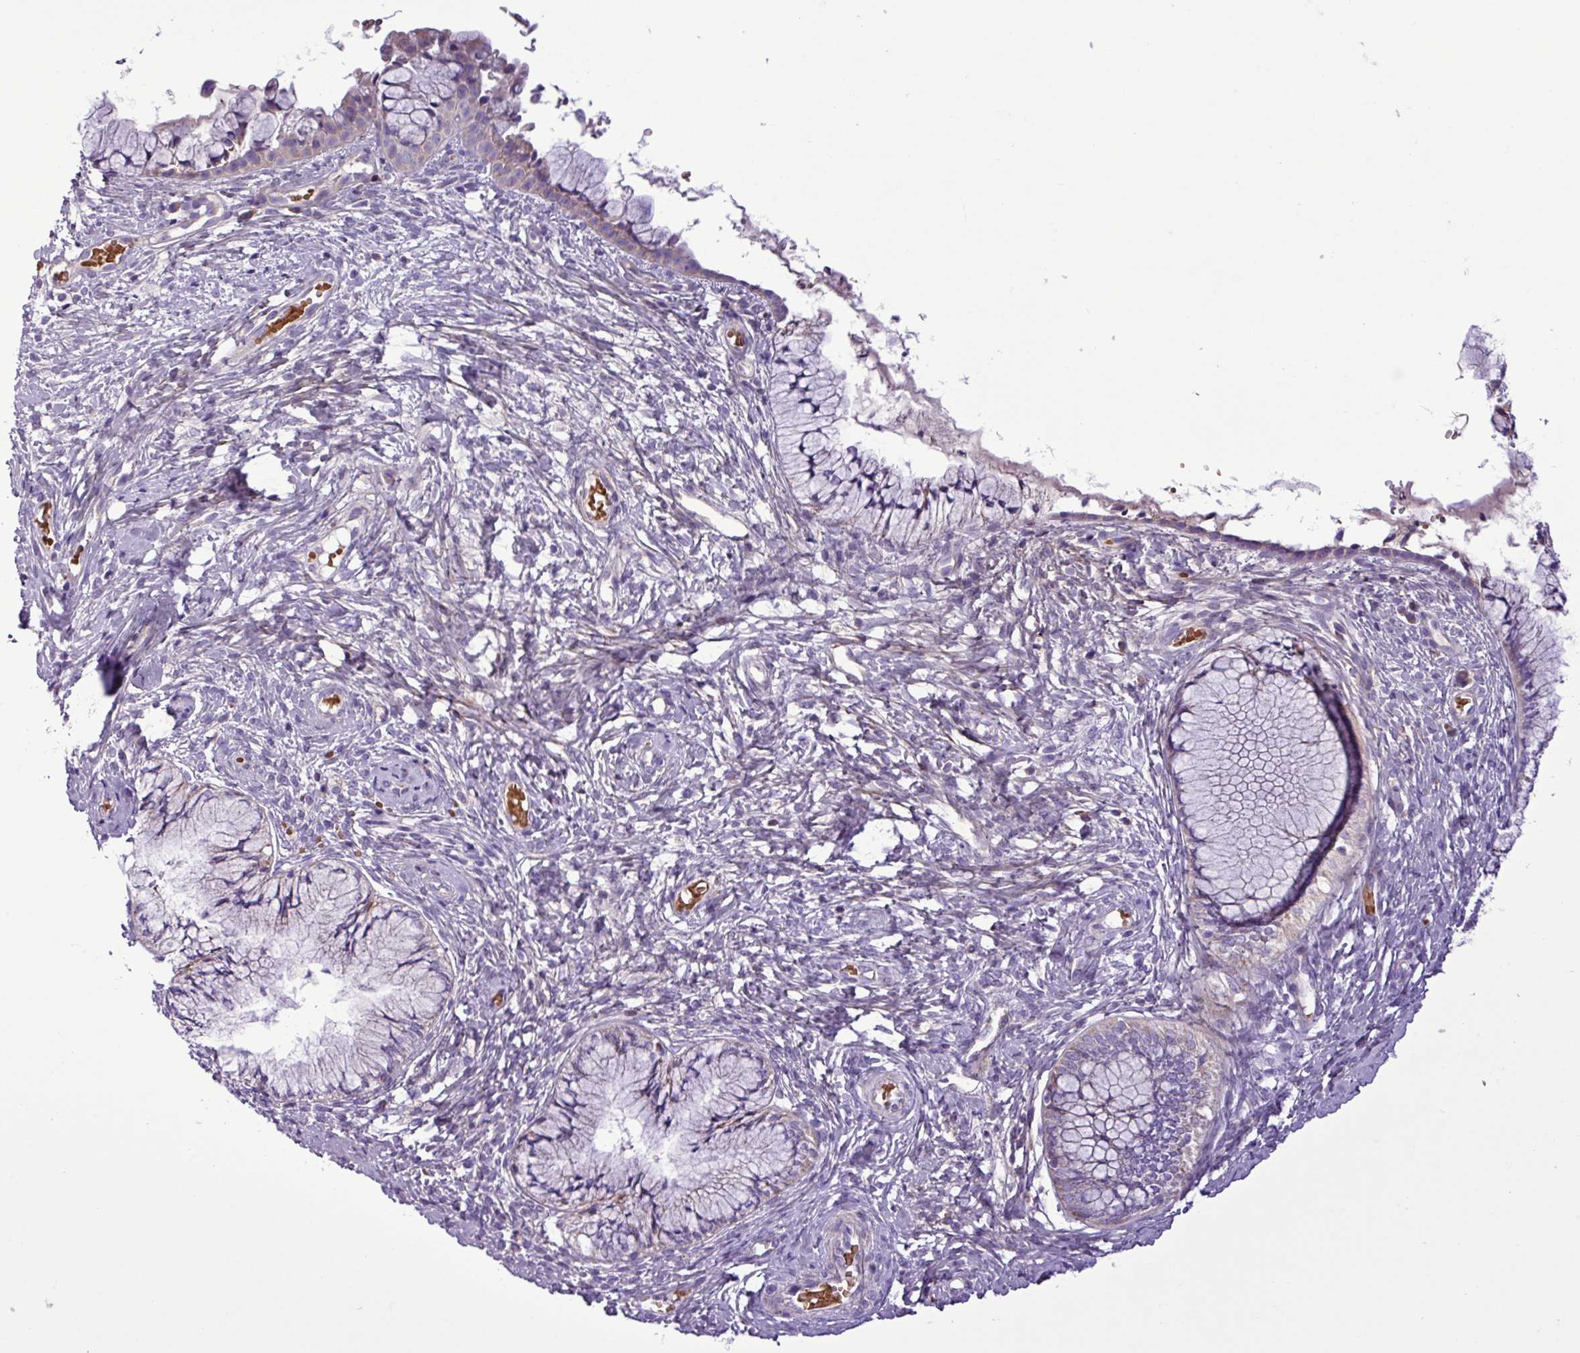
{"staining": {"intensity": "weak", "quantity": "<25%", "location": "cytoplasmic/membranous"}, "tissue": "cervix", "cell_type": "Glandular cells", "image_type": "normal", "snomed": [{"axis": "morphology", "description": "Normal tissue, NOS"}, {"axis": "topography", "description": "Cervix"}], "caption": "Micrograph shows no significant protein expression in glandular cells of unremarkable cervix. The staining was performed using DAB (3,3'-diaminobenzidine) to visualize the protein expression in brown, while the nuclei were stained in blue with hematoxylin (Magnification: 20x).", "gene": "FAM183A", "patient": {"sex": "female", "age": 42}}